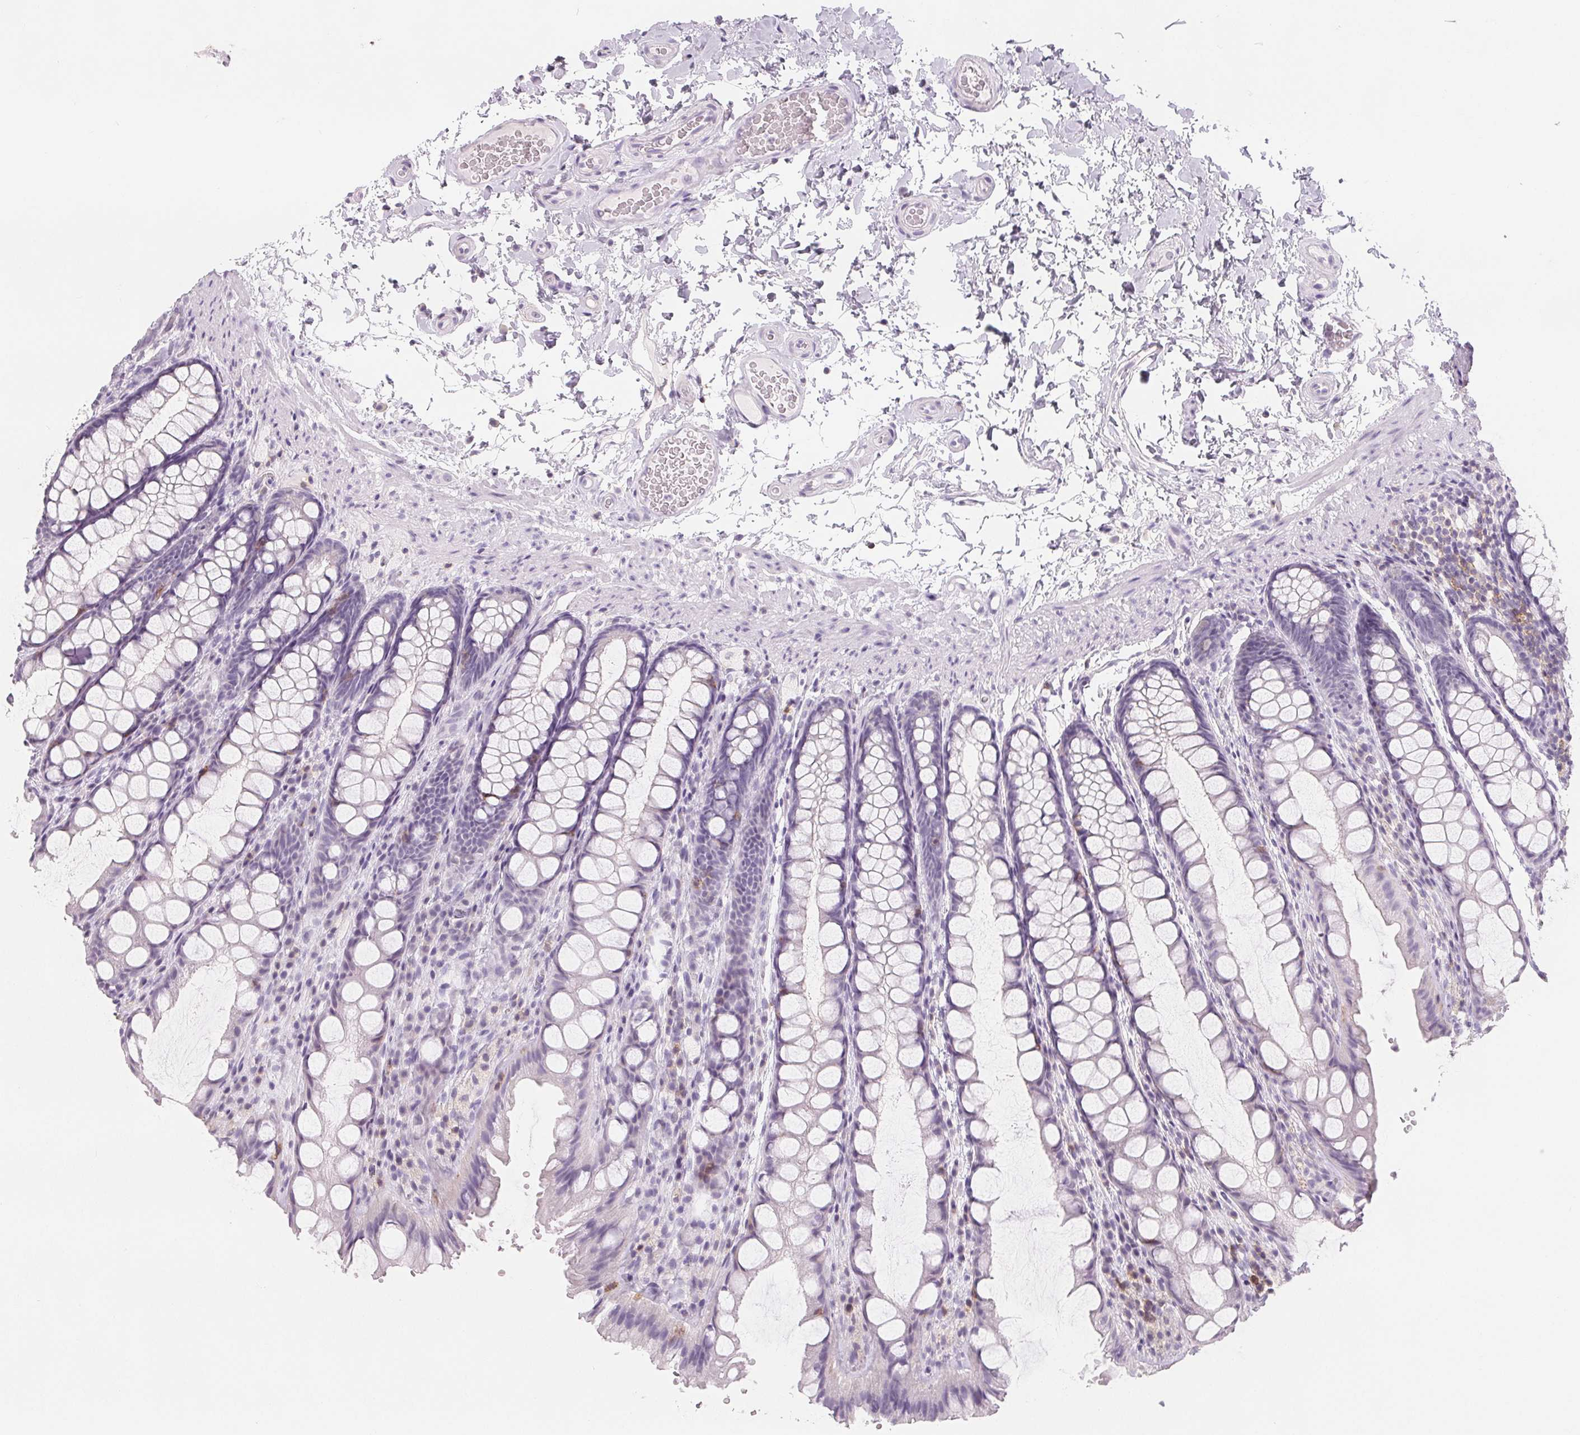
{"staining": {"intensity": "negative", "quantity": "none", "location": "none"}, "tissue": "colon", "cell_type": "Endothelial cells", "image_type": "normal", "snomed": [{"axis": "morphology", "description": "Normal tissue, NOS"}, {"axis": "topography", "description": "Colon"}], "caption": "This is an immunohistochemistry micrograph of unremarkable colon. There is no staining in endothelial cells.", "gene": "CD69", "patient": {"sex": "male", "age": 47}}